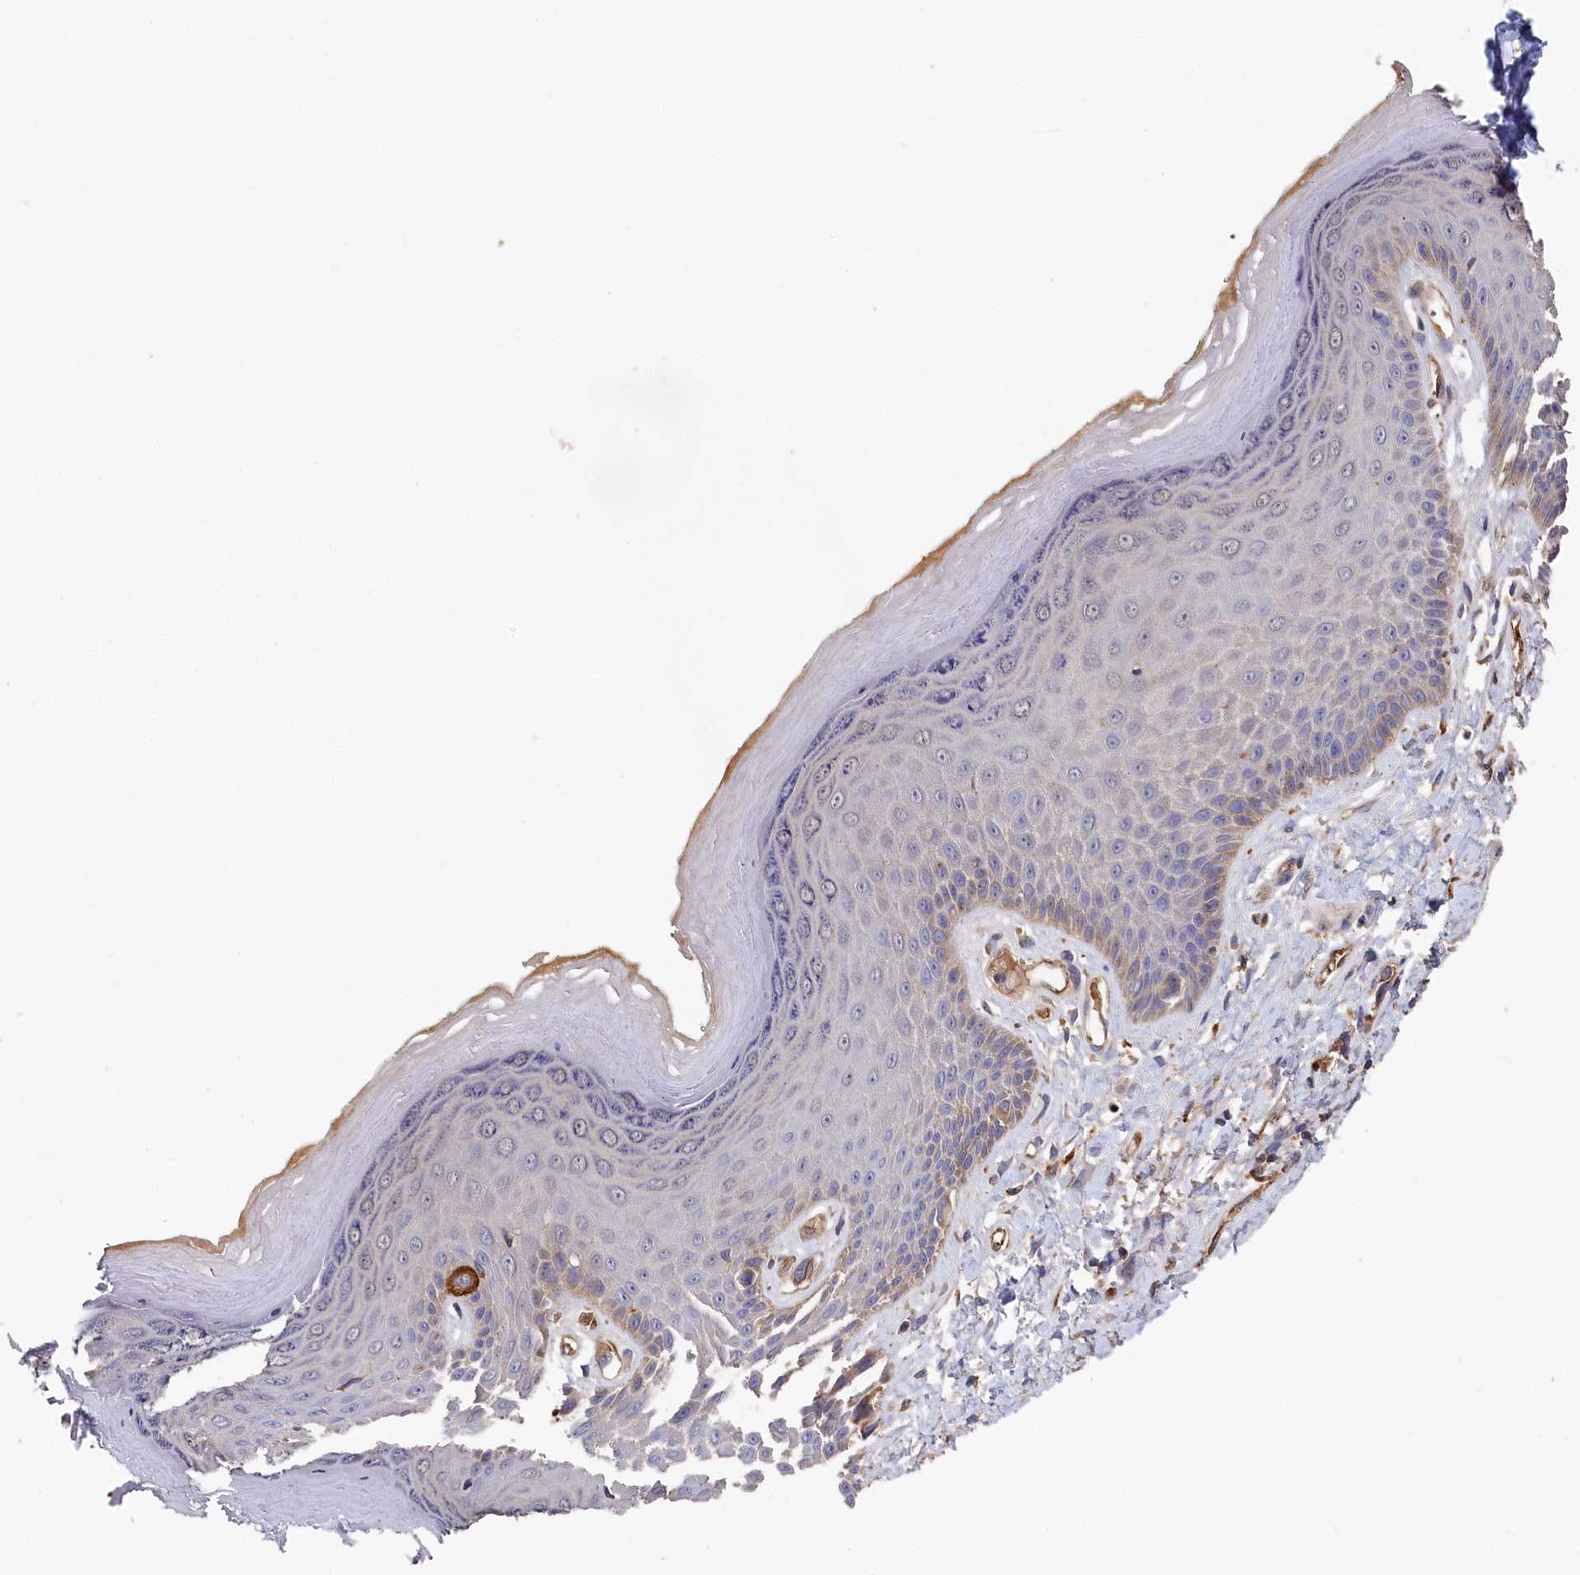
{"staining": {"intensity": "negative", "quantity": "none", "location": "none"}, "tissue": "skin", "cell_type": "Epidermal cells", "image_type": "normal", "snomed": [{"axis": "morphology", "description": "Normal tissue, NOS"}, {"axis": "topography", "description": "Anal"}], "caption": "The micrograph shows no significant staining in epidermal cells of skin. (Brightfield microscopy of DAB IHC at high magnification).", "gene": "DHRS11", "patient": {"sex": "male", "age": 78}}